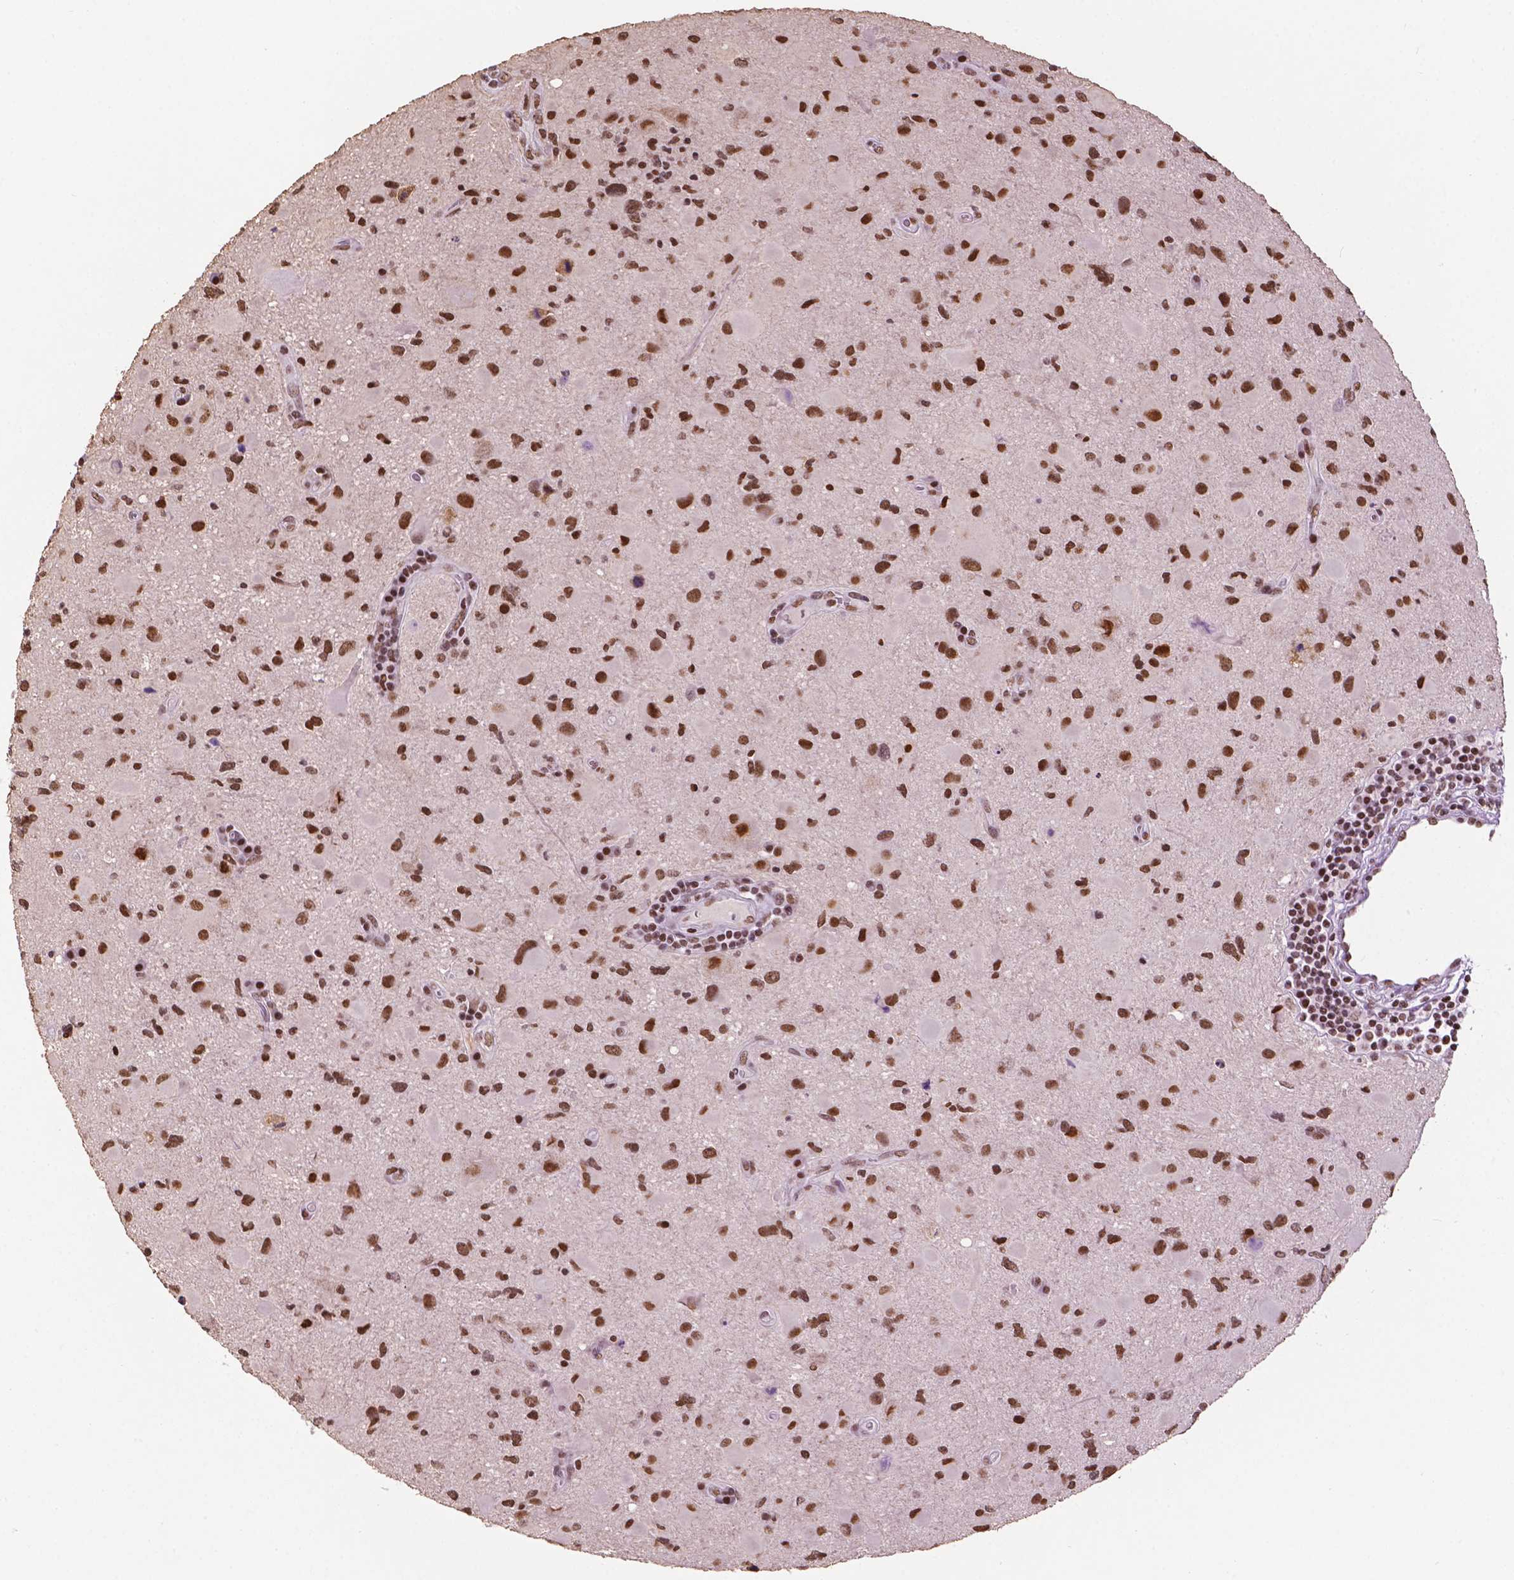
{"staining": {"intensity": "strong", "quantity": ">75%", "location": "nuclear"}, "tissue": "glioma", "cell_type": "Tumor cells", "image_type": "cancer", "snomed": [{"axis": "morphology", "description": "Glioma, malignant, Low grade"}, {"axis": "topography", "description": "Brain"}], "caption": "Human glioma stained with a brown dye reveals strong nuclear positive staining in approximately >75% of tumor cells.", "gene": "COL23A1", "patient": {"sex": "female", "age": 32}}